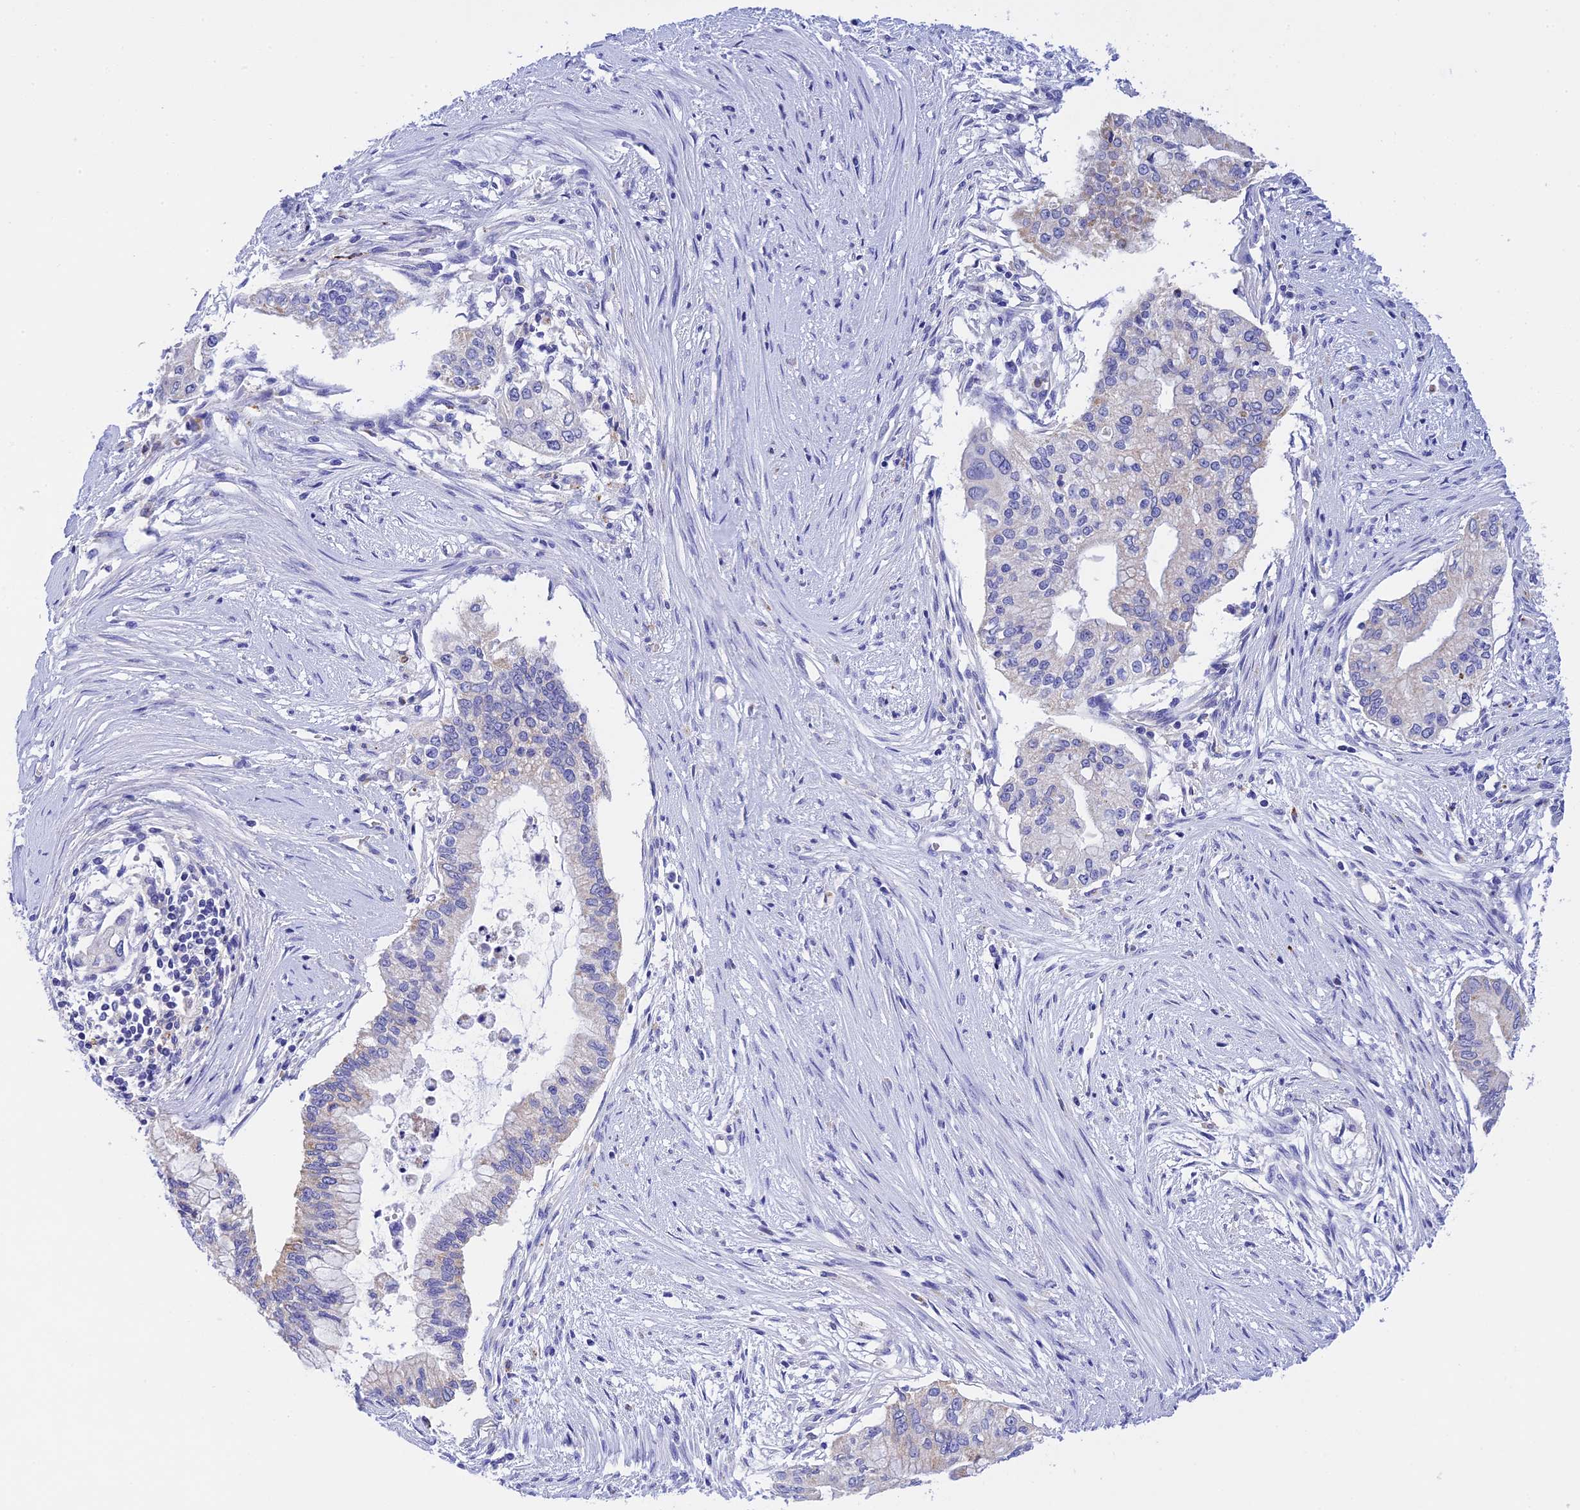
{"staining": {"intensity": "negative", "quantity": "none", "location": "none"}, "tissue": "pancreatic cancer", "cell_type": "Tumor cells", "image_type": "cancer", "snomed": [{"axis": "morphology", "description": "Adenocarcinoma, NOS"}, {"axis": "topography", "description": "Pancreas"}], "caption": "Human adenocarcinoma (pancreatic) stained for a protein using immunohistochemistry demonstrates no staining in tumor cells.", "gene": "MS4A5", "patient": {"sex": "male", "age": 46}}